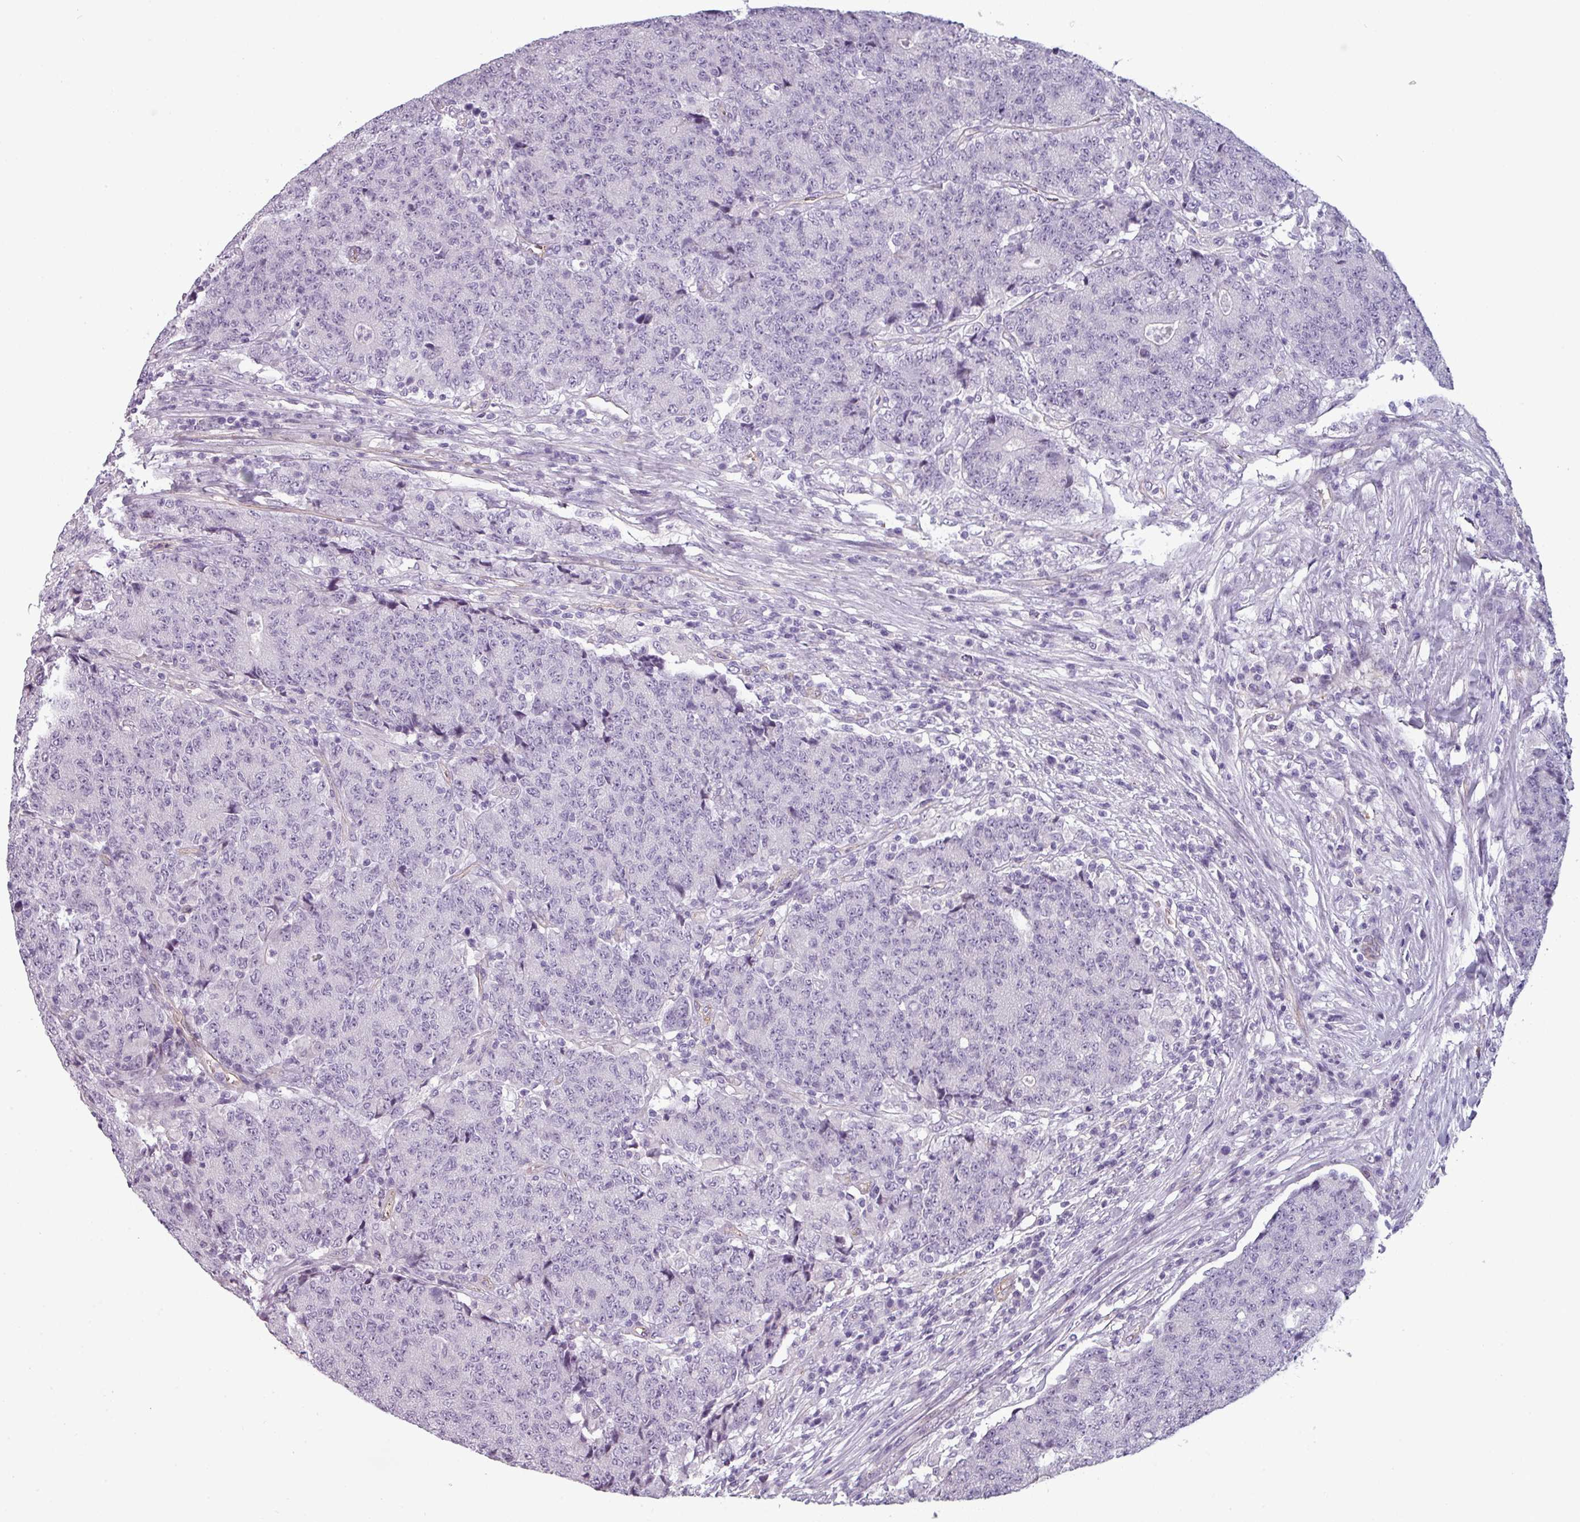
{"staining": {"intensity": "negative", "quantity": "none", "location": "none"}, "tissue": "colorectal cancer", "cell_type": "Tumor cells", "image_type": "cancer", "snomed": [{"axis": "morphology", "description": "Adenocarcinoma, NOS"}, {"axis": "topography", "description": "Colon"}], "caption": "This is an immunohistochemistry (IHC) photomicrograph of colorectal cancer. There is no staining in tumor cells.", "gene": "AREL1", "patient": {"sex": "female", "age": 75}}